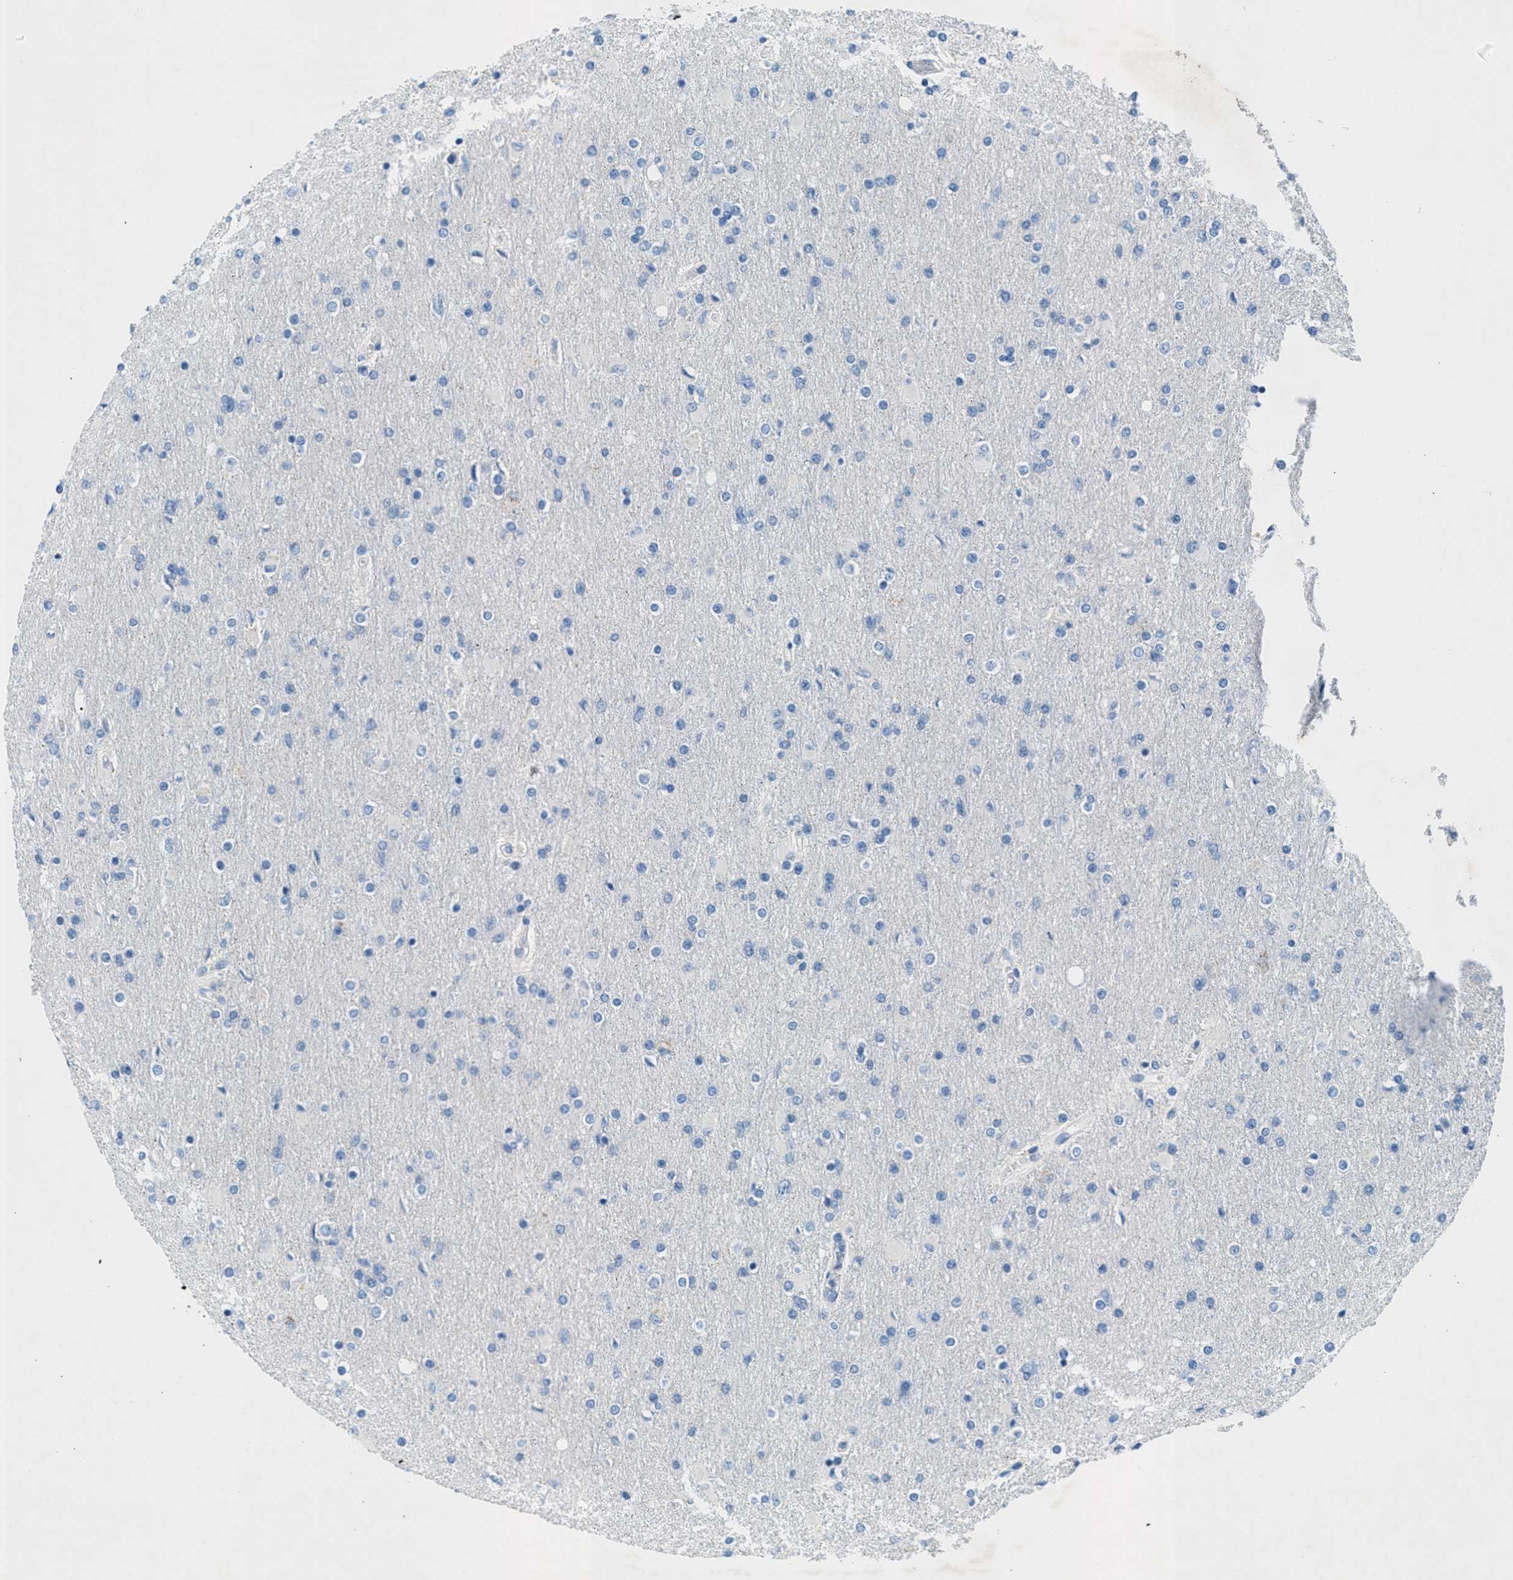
{"staining": {"intensity": "negative", "quantity": "none", "location": "none"}, "tissue": "glioma", "cell_type": "Tumor cells", "image_type": "cancer", "snomed": [{"axis": "morphology", "description": "Glioma, malignant, High grade"}, {"axis": "topography", "description": "Cerebral cortex"}], "caption": "This is a photomicrograph of immunohistochemistry (IHC) staining of malignant glioma (high-grade), which shows no expression in tumor cells.", "gene": "GALNT17", "patient": {"sex": "female", "age": 36}}